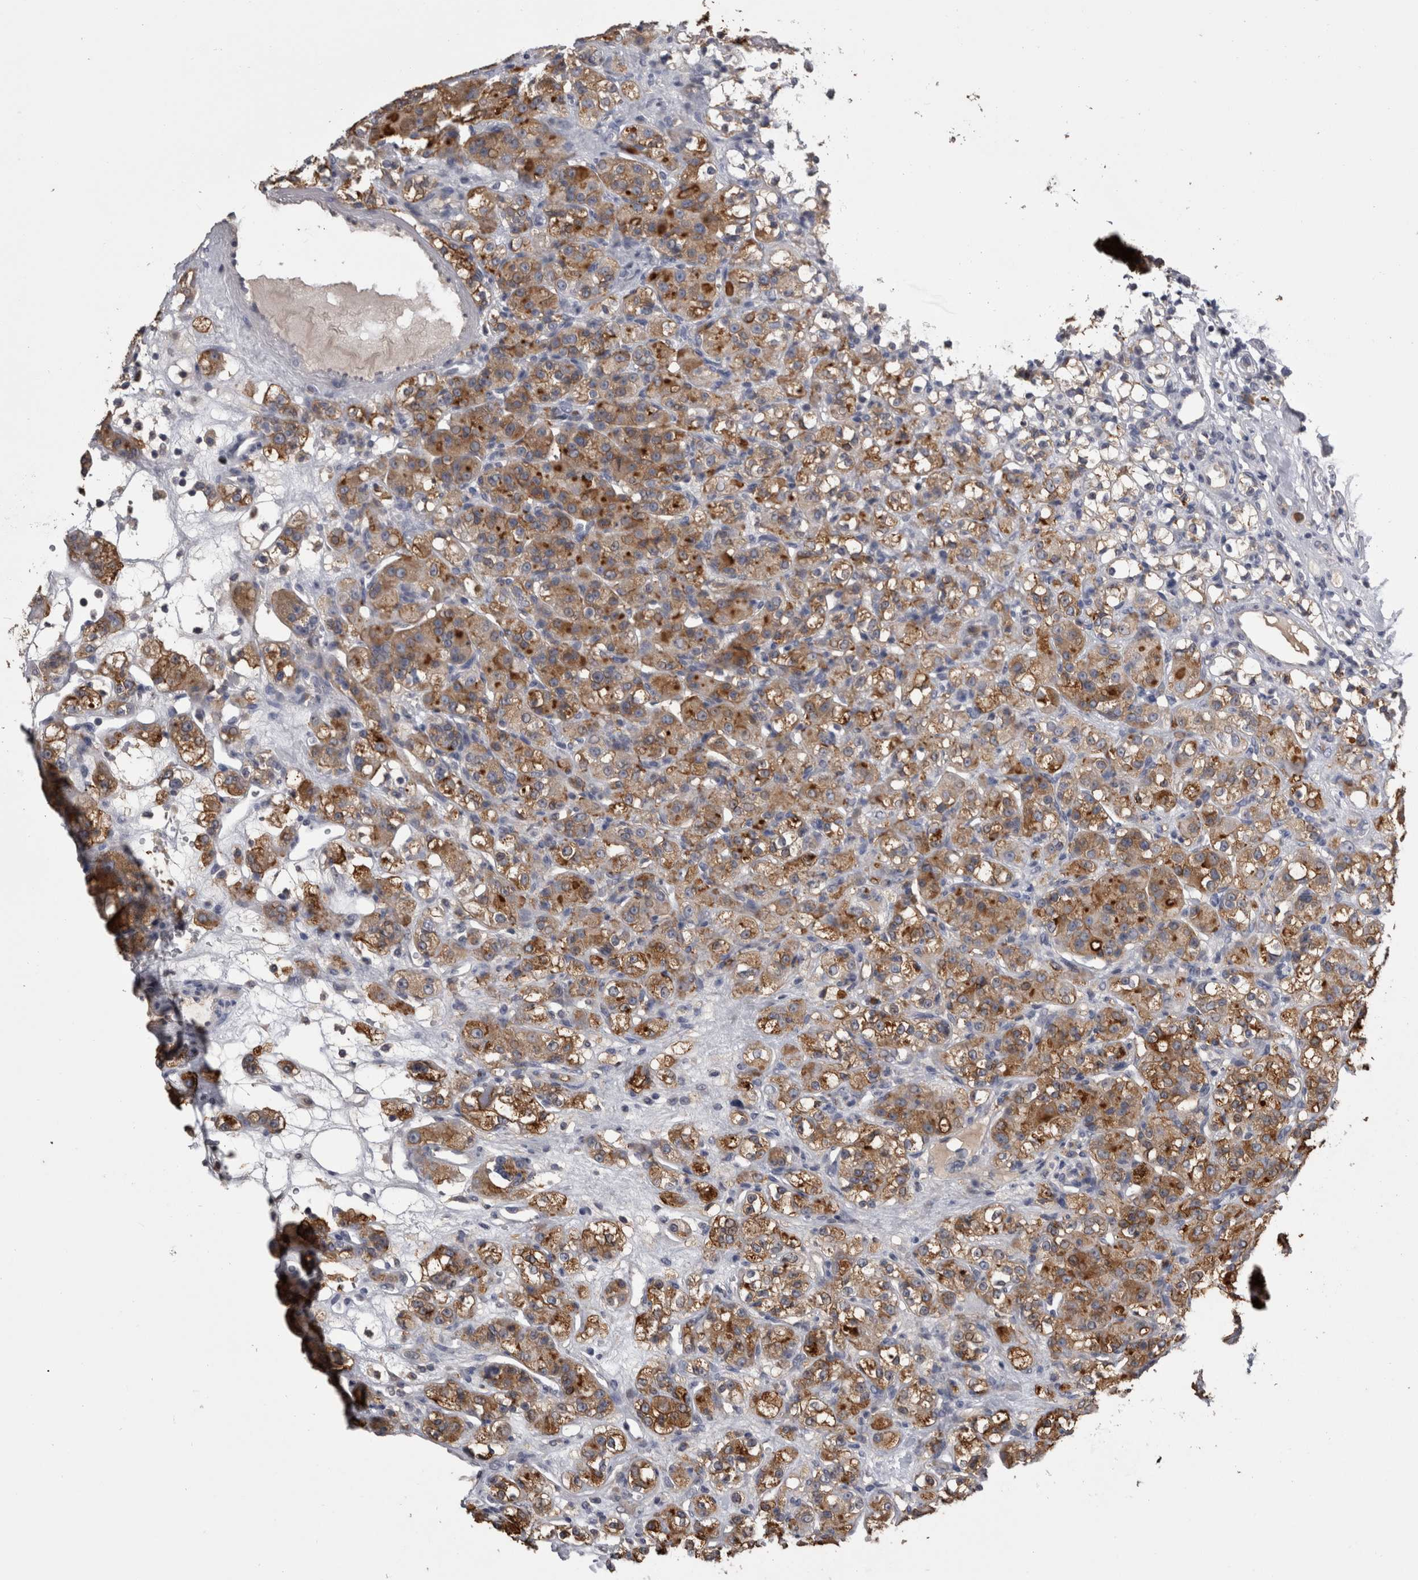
{"staining": {"intensity": "moderate", "quantity": ">75%", "location": "cytoplasmic/membranous"}, "tissue": "renal cancer", "cell_type": "Tumor cells", "image_type": "cancer", "snomed": [{"axis": "morphology", "description": "Normal tissue, NOS"}, {"axis": "morphology", "description": "Adenocarcinoma, NOS"}, {"axis": "topography", "description": "Kidney"}], "caption": "A medium amount of moderate cytoplasmic/membranous staining is seen in approximately >75% of tumor cells in renal cancer tissue. (DAB IHC, brown staining for protein, blue staining for nuclei).", "gene": "ANXA13", "patient": {"sex": "male", "age": 61}}